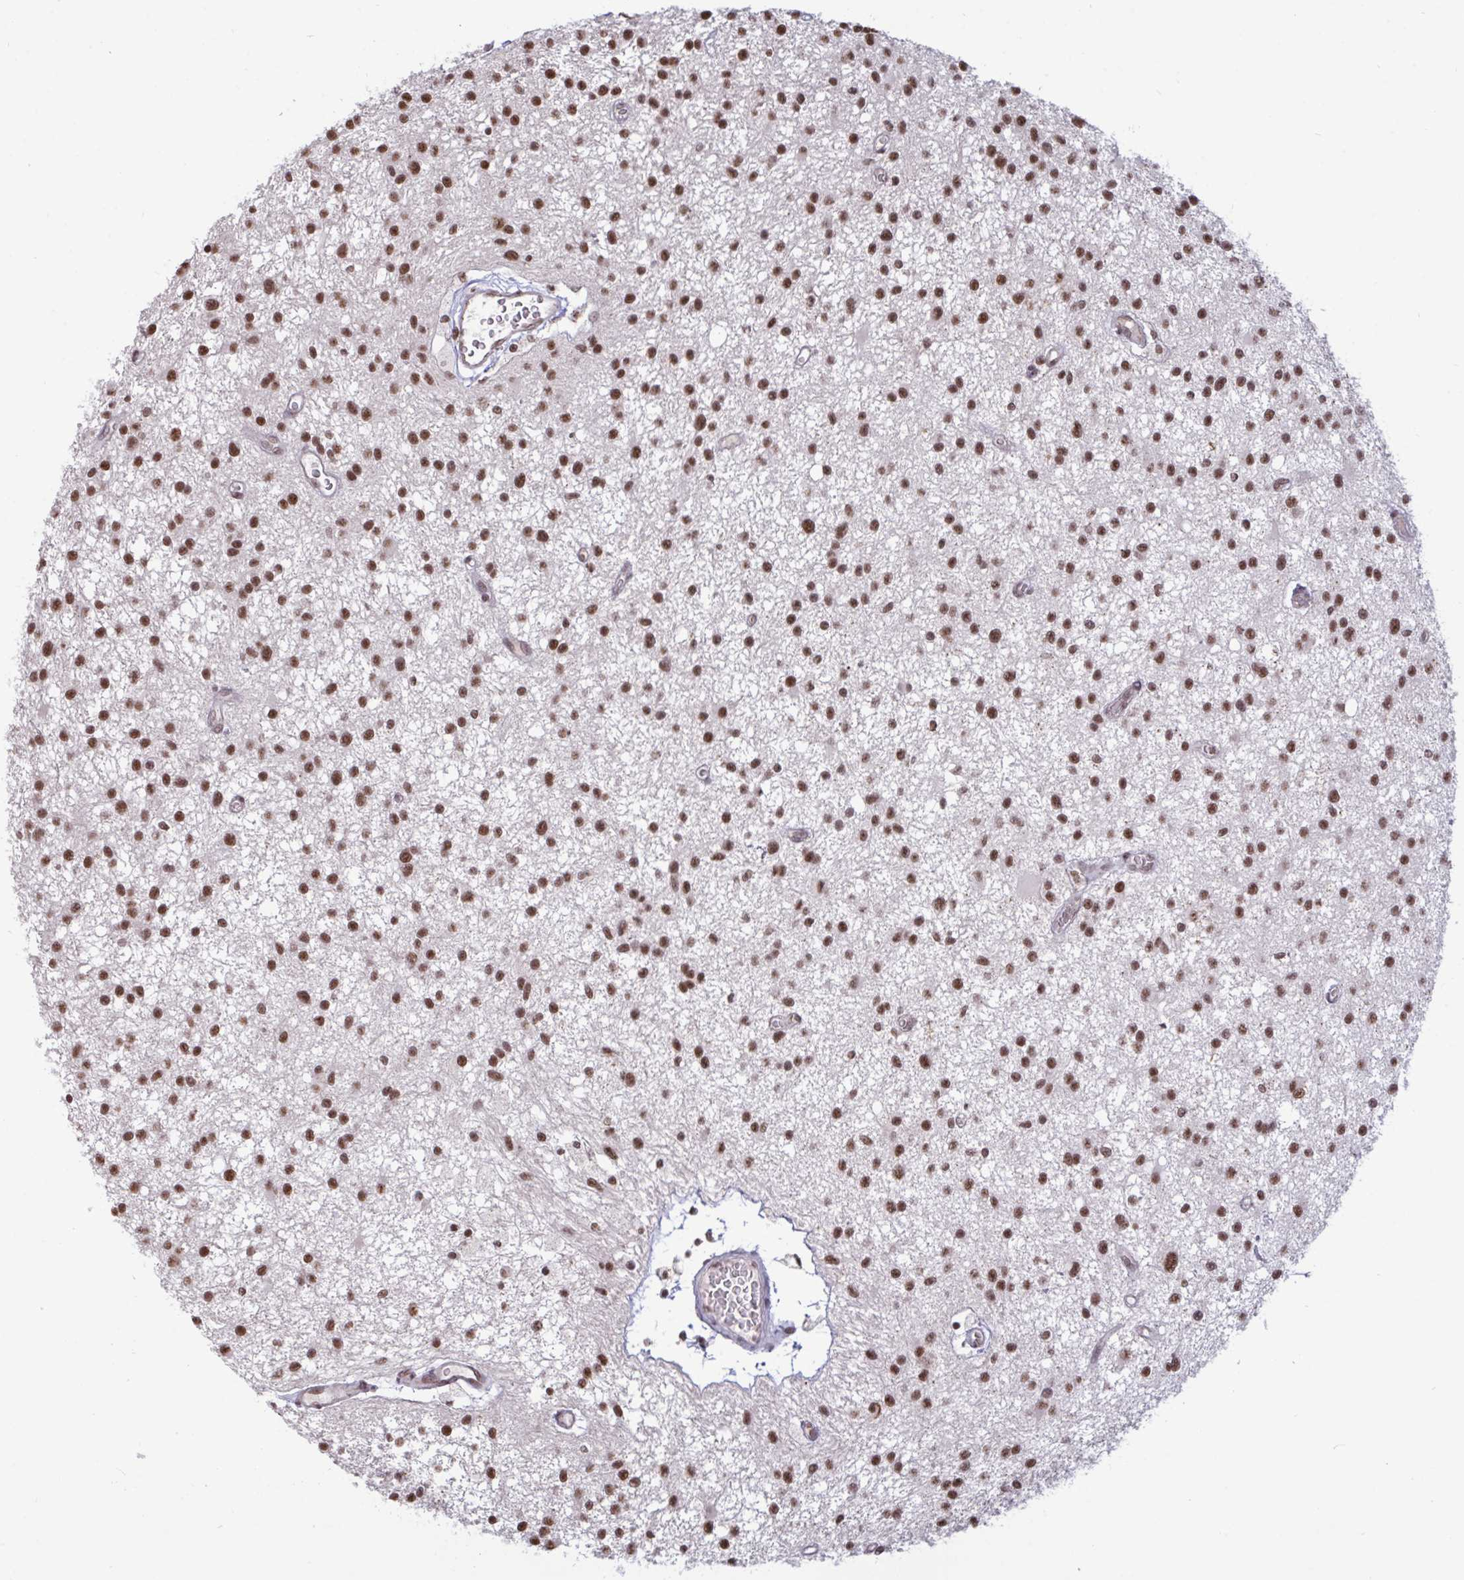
{"staining": {"intensity": "moderate", "quantity": ">75%", "location": "nuclear"}, "tissue": "glioma", "cell_type": "Tumor cells", "image_type": "cancer", "snomed": [{"axis": "morphology", "description": "Glioma, malignant, Low grade"}, {"axis": "topography", "description": "Brain"}], "caption": "Immunohistochemical staining of low-grade glioma (malignant) reveals medium levels of moderate nuclear protein positivity in about >75% of tumor cells.", "gene": "PUF60", "patient": {"sex": "male", "age": 43}}